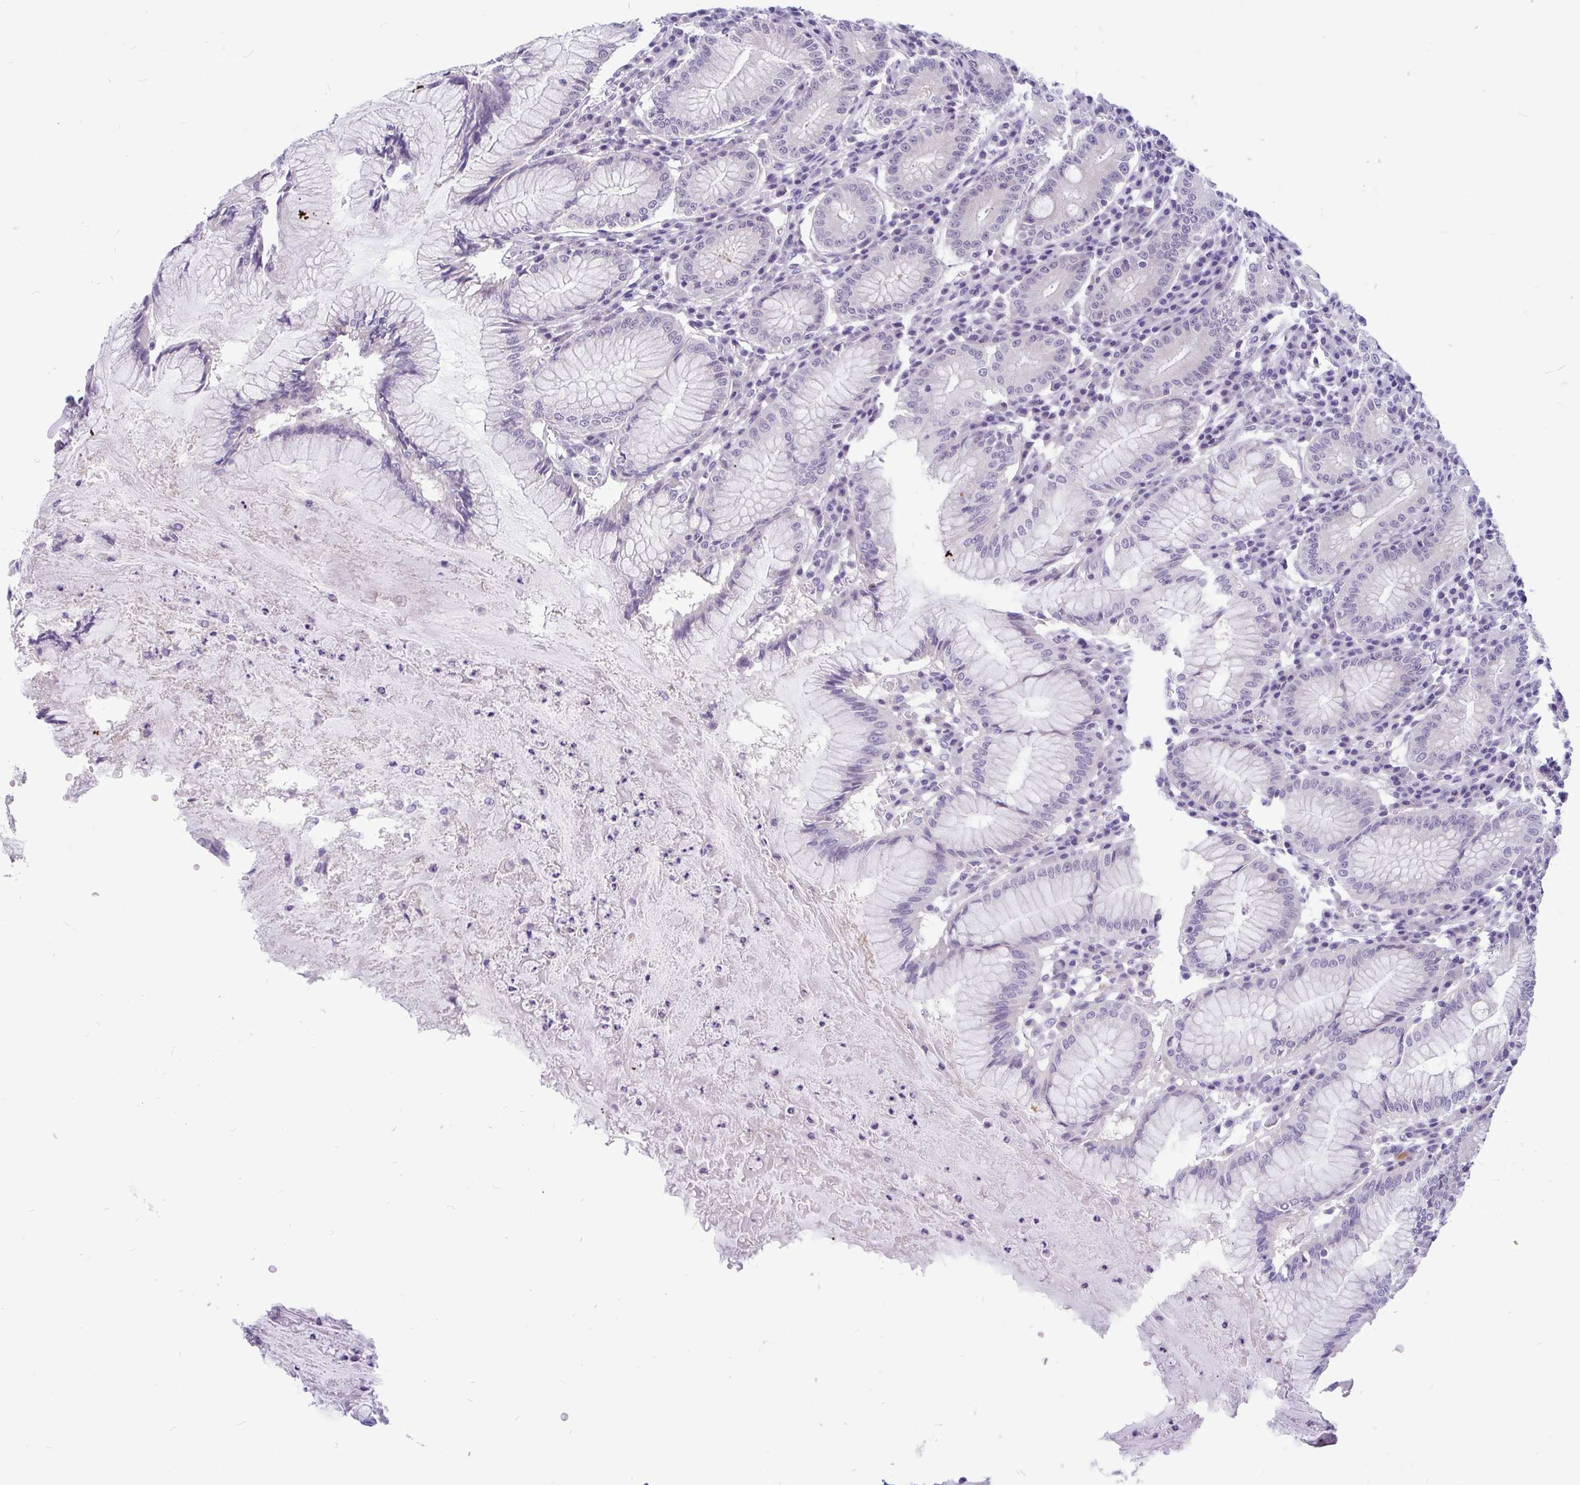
{"staining": {"intensity": "moderate", "quantity": "<25%", "location": "cytoplasmic/membranous"}, "tissue": "stomach", "cell_type": "Glandular cells", "image_type": "normal", "snomed": [{"axis": "morphology", "description": "Normal tissue, NOS"}, {"axis": "topography", "description": "Stomach"}], "caption": "A brown stain labels moderate cytoplasmic/membranous staining of a protein in glandular cells of unremarkable human stomach. The protein of interest is shown in brown color, while the nuclei are stained blue.", "gene": "KIAA2013", "patient": {"sex": "male", "age": 55}}